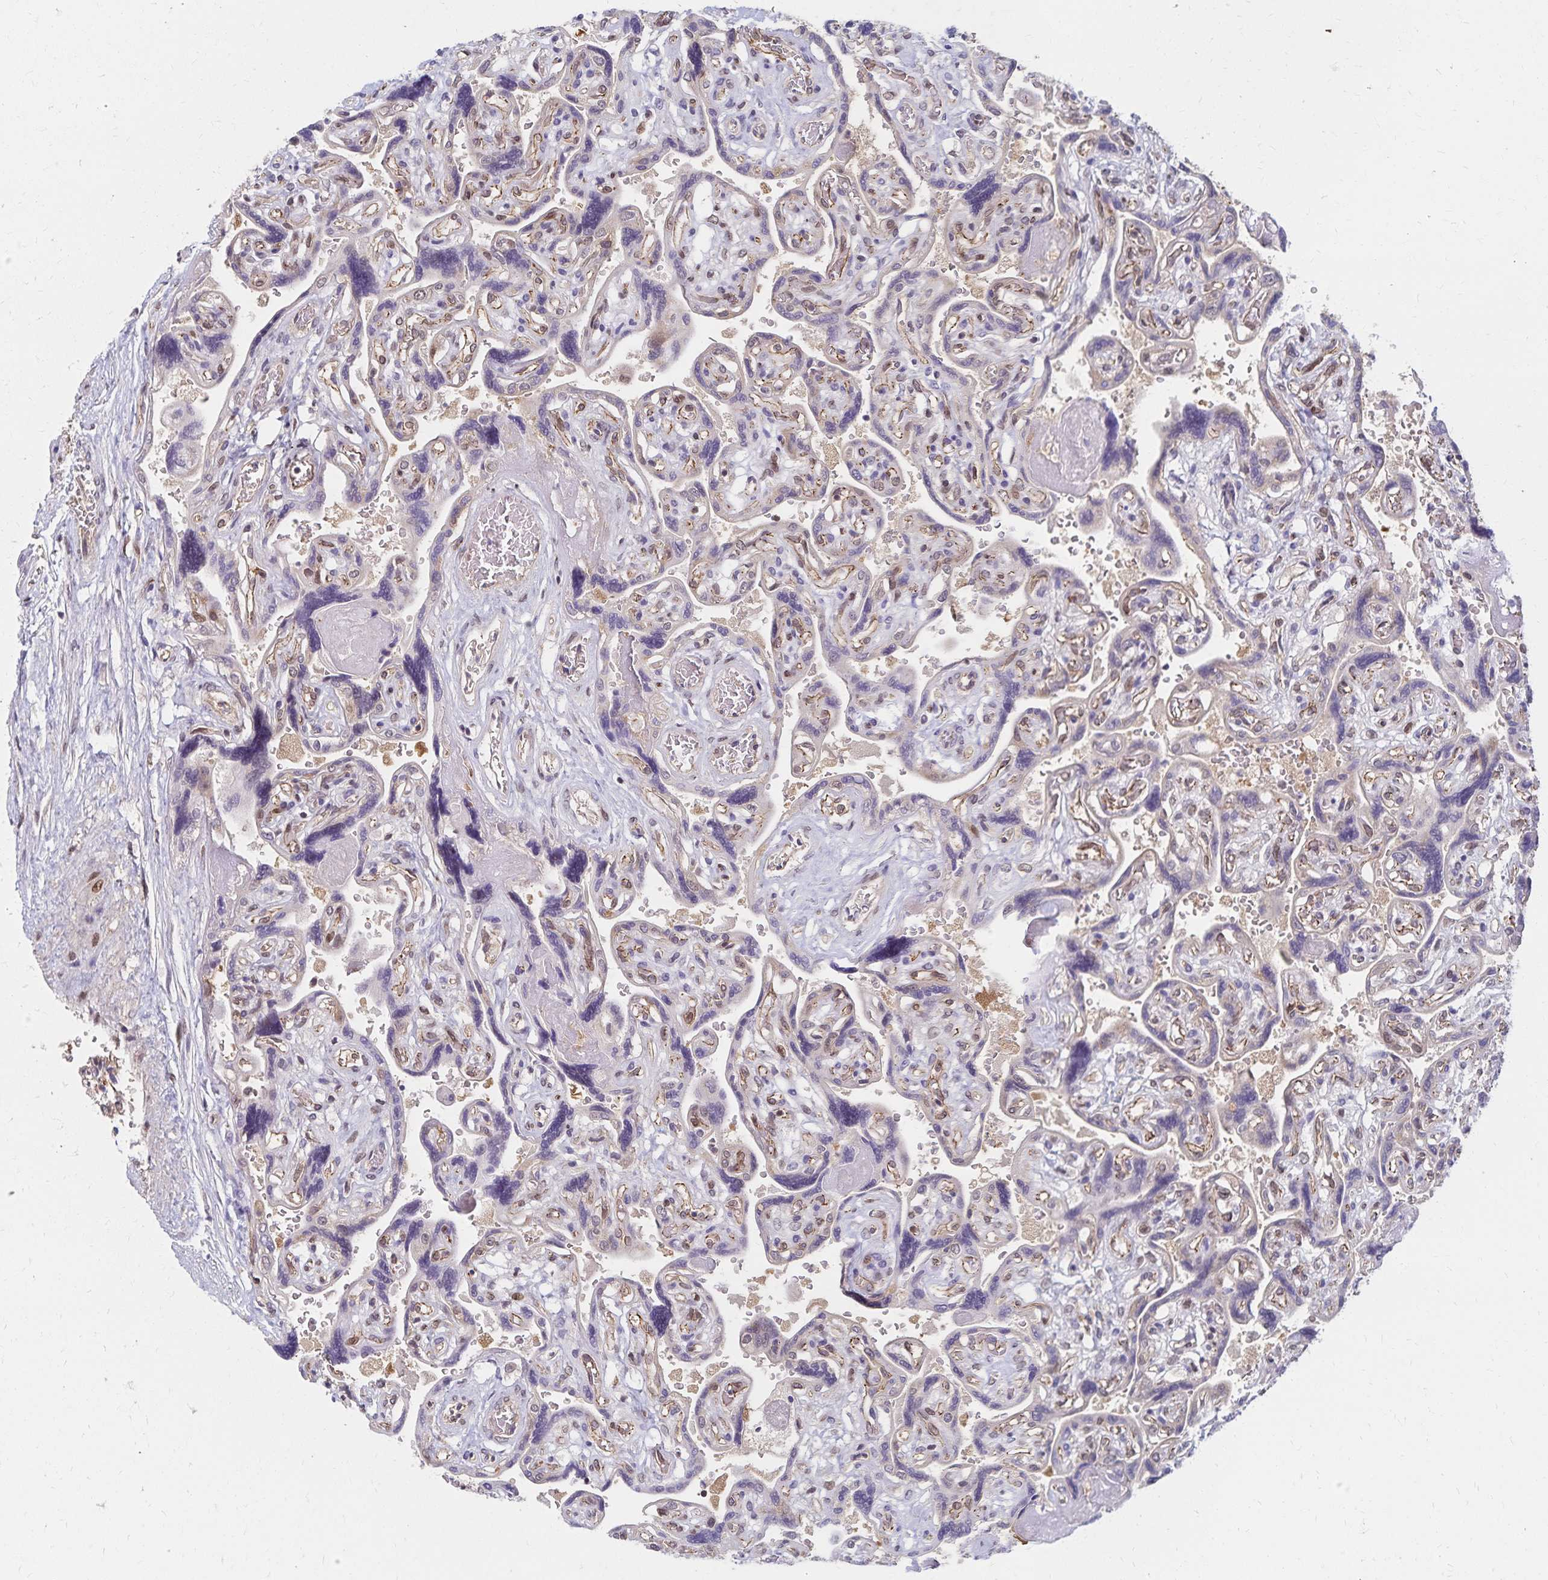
{"staining": {"intensity": "weak", "quantity": "<25%", "location": "nuclear"}, "tissue": "placenta", "cell_type": "Decidual cells", "image_type": "normal", "snomed": [{"axis": "morphology", "description": "Normal tissue, NOS"}, {"axis": "topography", "description": "Placenta"}], "caption": "DAB (3,3'-diaminobenzidine) immunohistochemical staining of unremarkable human placenta displays no significant staining in decidual cells.", "gene": "RAB9B", "patient": {"sex": "female", "age": 32}}